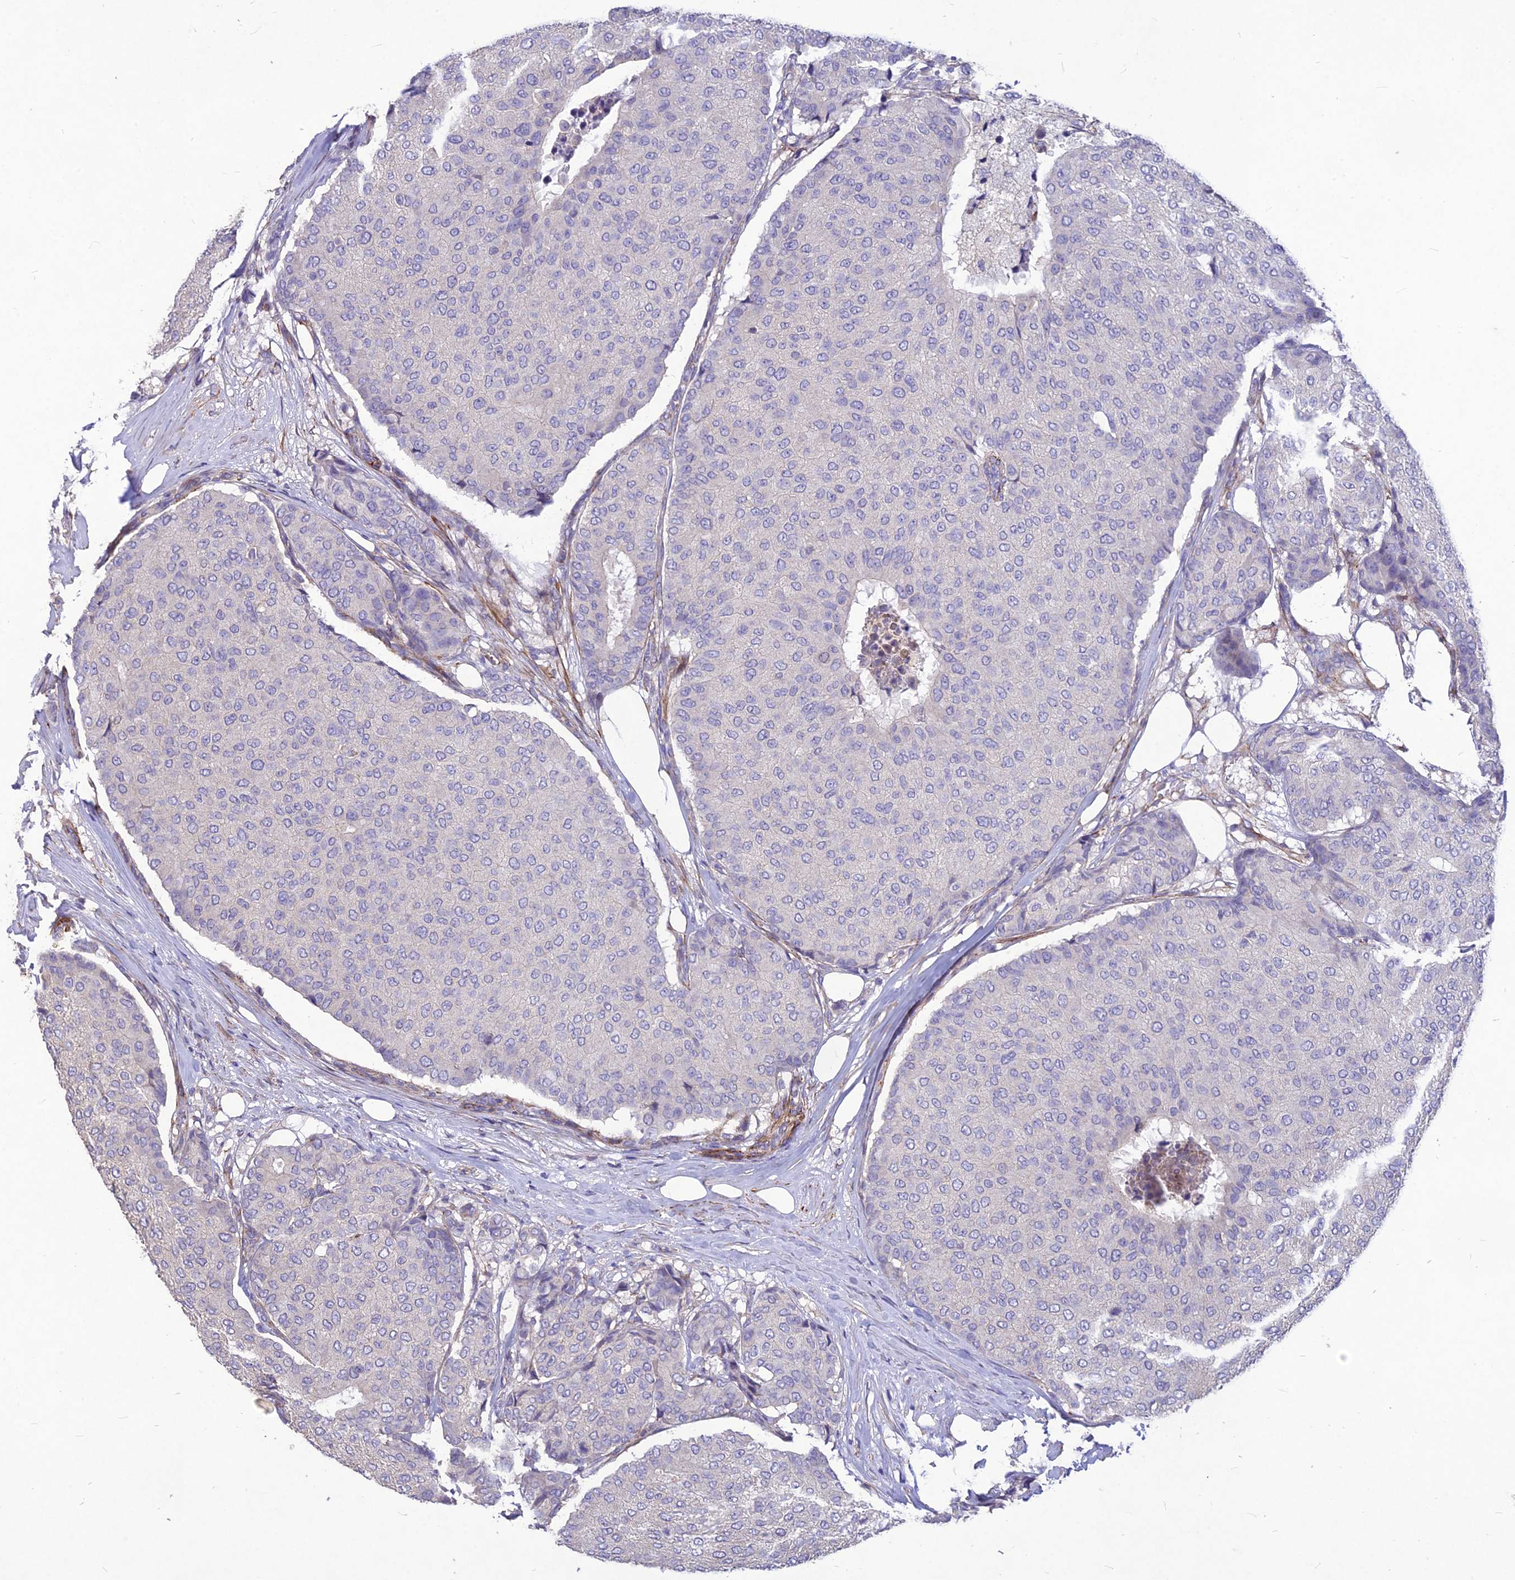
{"staining": {"intensity": "negative", "quantity": "none", "location": "none"}, "tissue": "breast cancer", "cell_type": "Tumor cells", "image_type": "cancer", "snomed": [{"axis": "morphology", "description": "Duct carcinoma"}, {"axis": "topography", "description": "Breast"}], "caption": "High power microscopy histopathology image of an immunohistochemistry (IHC) photomicrograph of breast cancer (invasive ductal carcinoma), revealing no significant positivity in tumor cells.", "gene": "CLUH", "patient": {"sex": "female", "age": 75}}